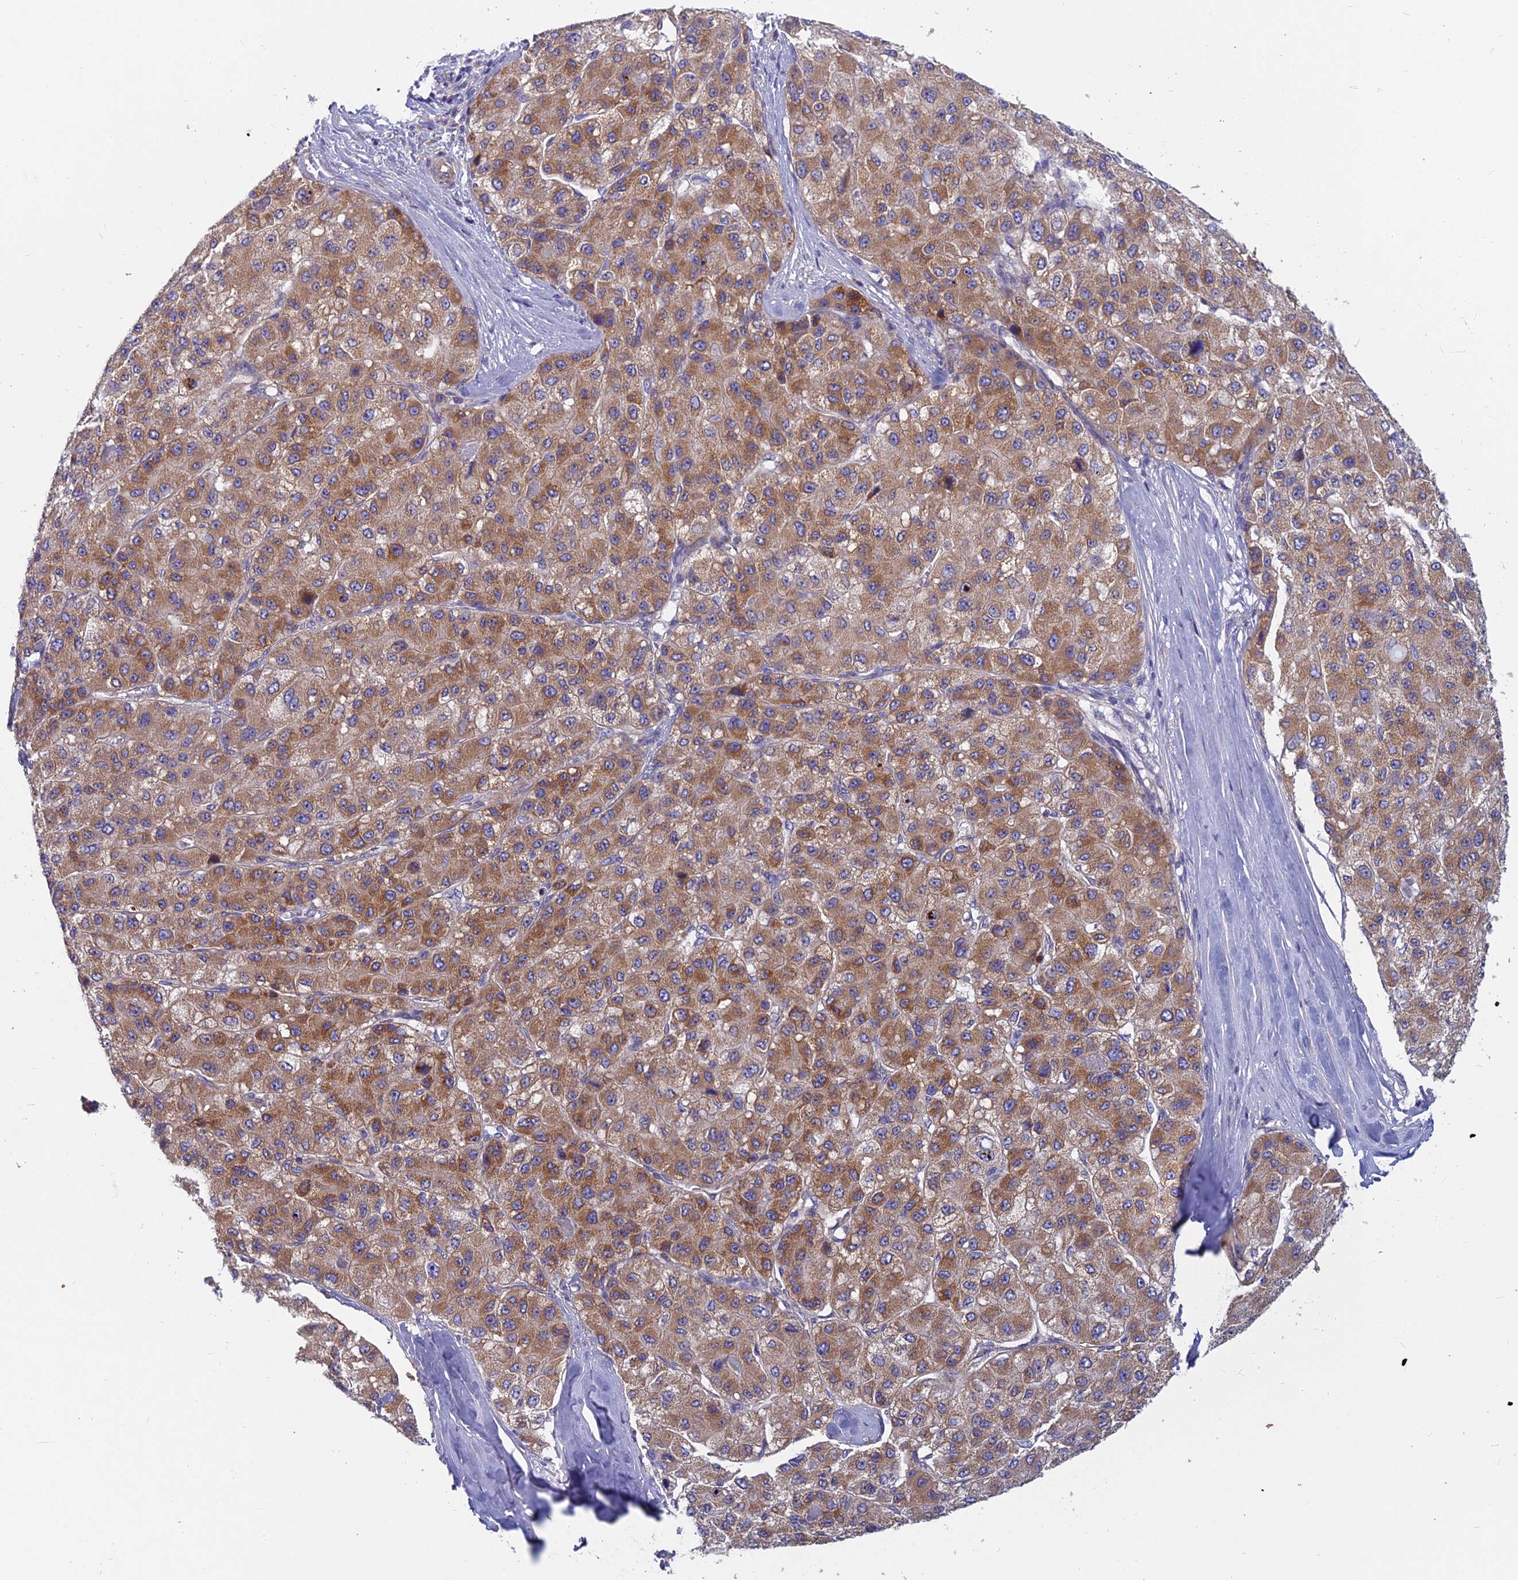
{"staining": {"intensity": "moderate", "quantity": ">75%", "location": "cytoplasmic/membranous"}, "tissue": "liver cancer", "cell_type": "Tumor cells", "image_type": "cancer", "snomed": [{"axis": "morphology", "description": "Carcinoma, Hepatocellular, NOS"}, {"axis": "topography", "description": "Liver"}], "caption": "Immunohistochemistry (IHC) (DAB) staining of human liver cancer (hepatocellular carcinoma) exhibits moderate cytoplasmic/membranous protein staining in approximately >75% of tumor cells. The protein of interest is shown in brown color, while the nuclei are stained blue.", "gene": "COX20", "patient": {"sex": "male", "age": 80}}